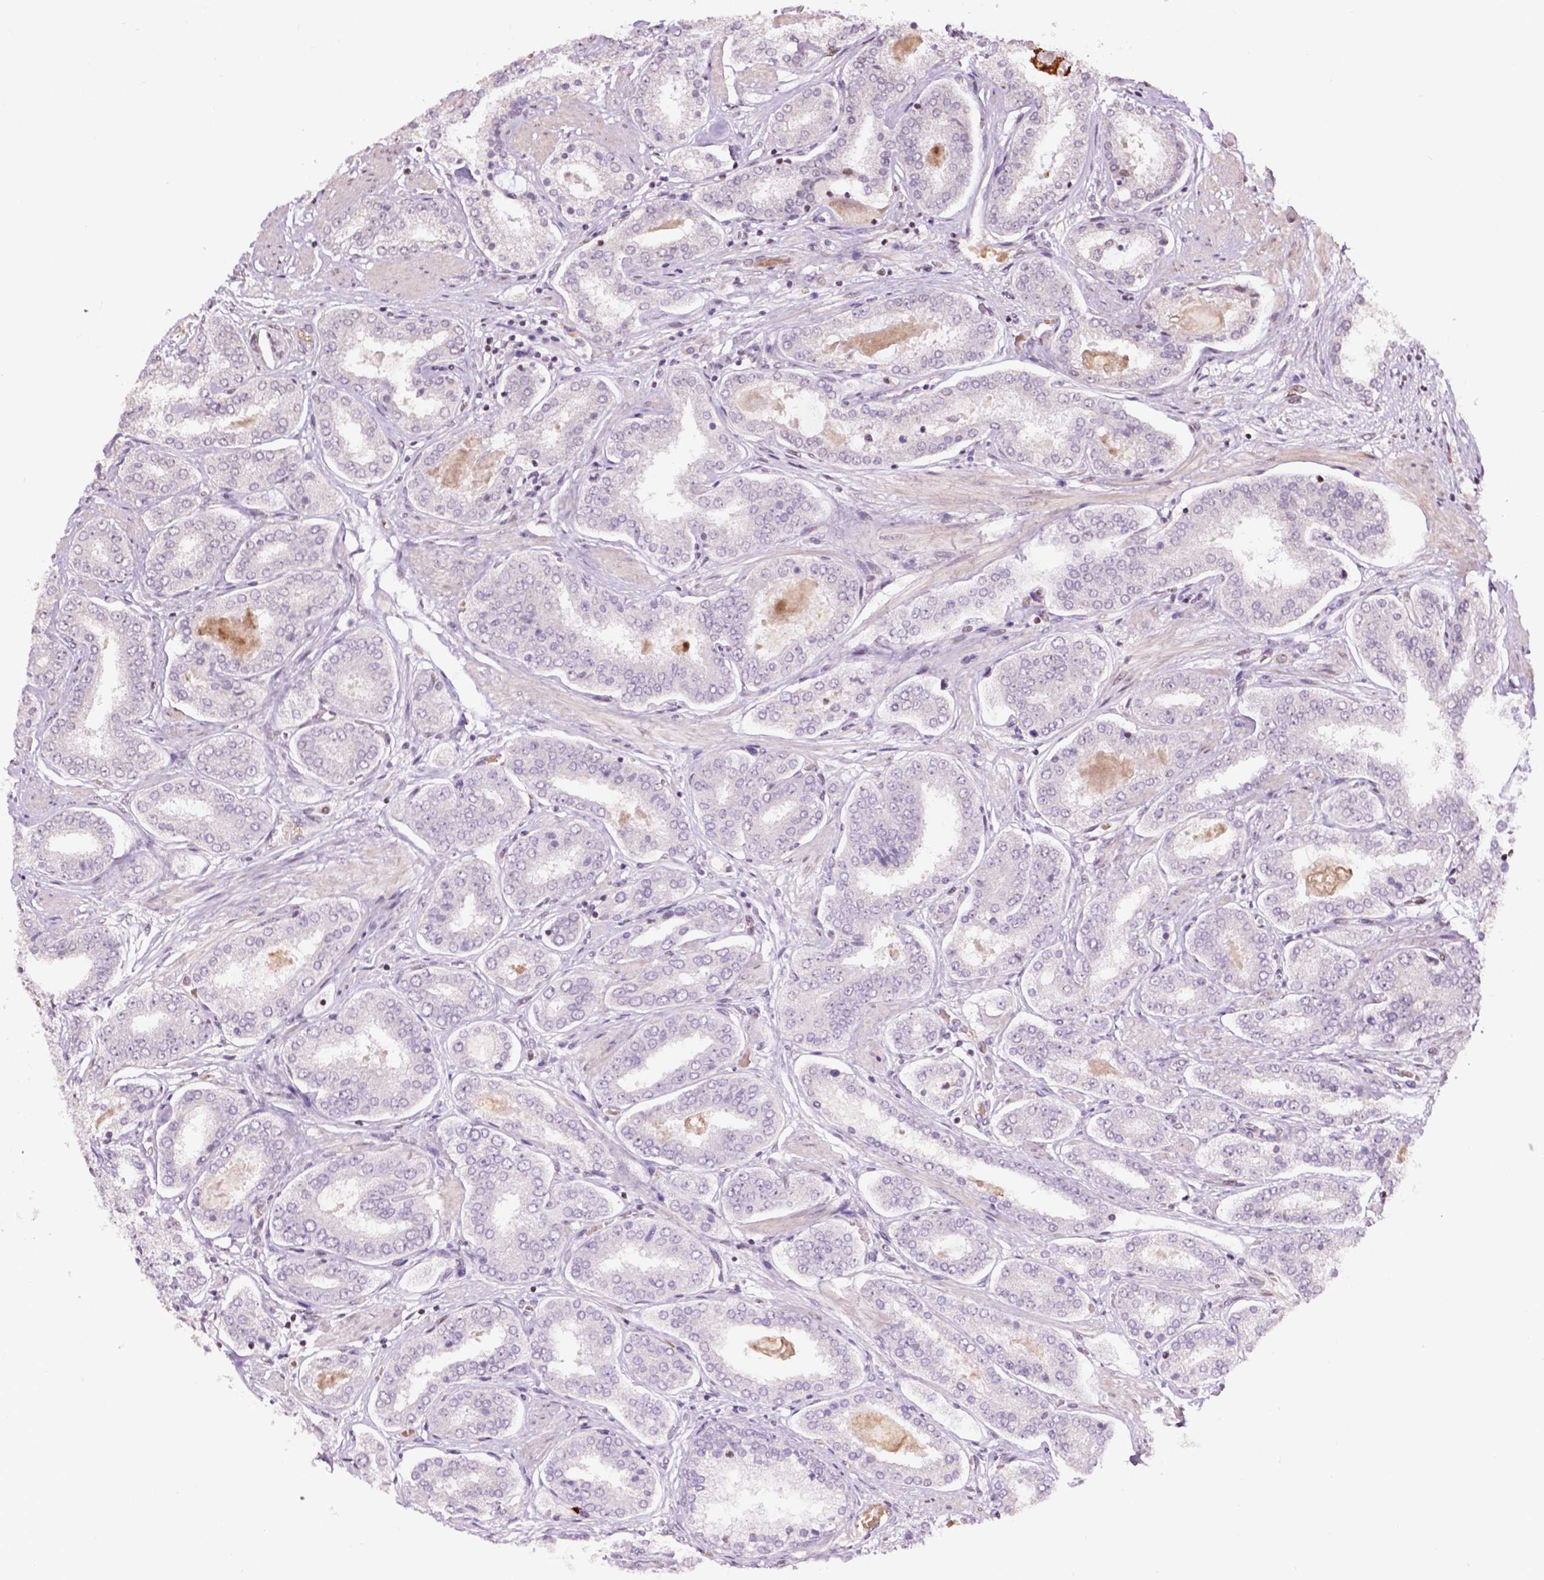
{"staining": {"intensity": "negative", "quantity": "none", "location": "none"}, "tissue": "prostate cancer", "cell_type": "Tumor cells", "image_type": "cancer", "snomed": [{"axis": "morphology", "description": "Adenocarcinoma, High grade"}, {"axis": "topography", "description": "Prostate"}], "caption": "Adenocarcinoma (high-grade) (prostate) was stained to show a protein in brown. There is no significant positivity in tumor cells. (Brightfield microscopy of DAB IHC at high magnification).", "gene": "PTPN18", "patient": {"sex": "male", "age": 63}}